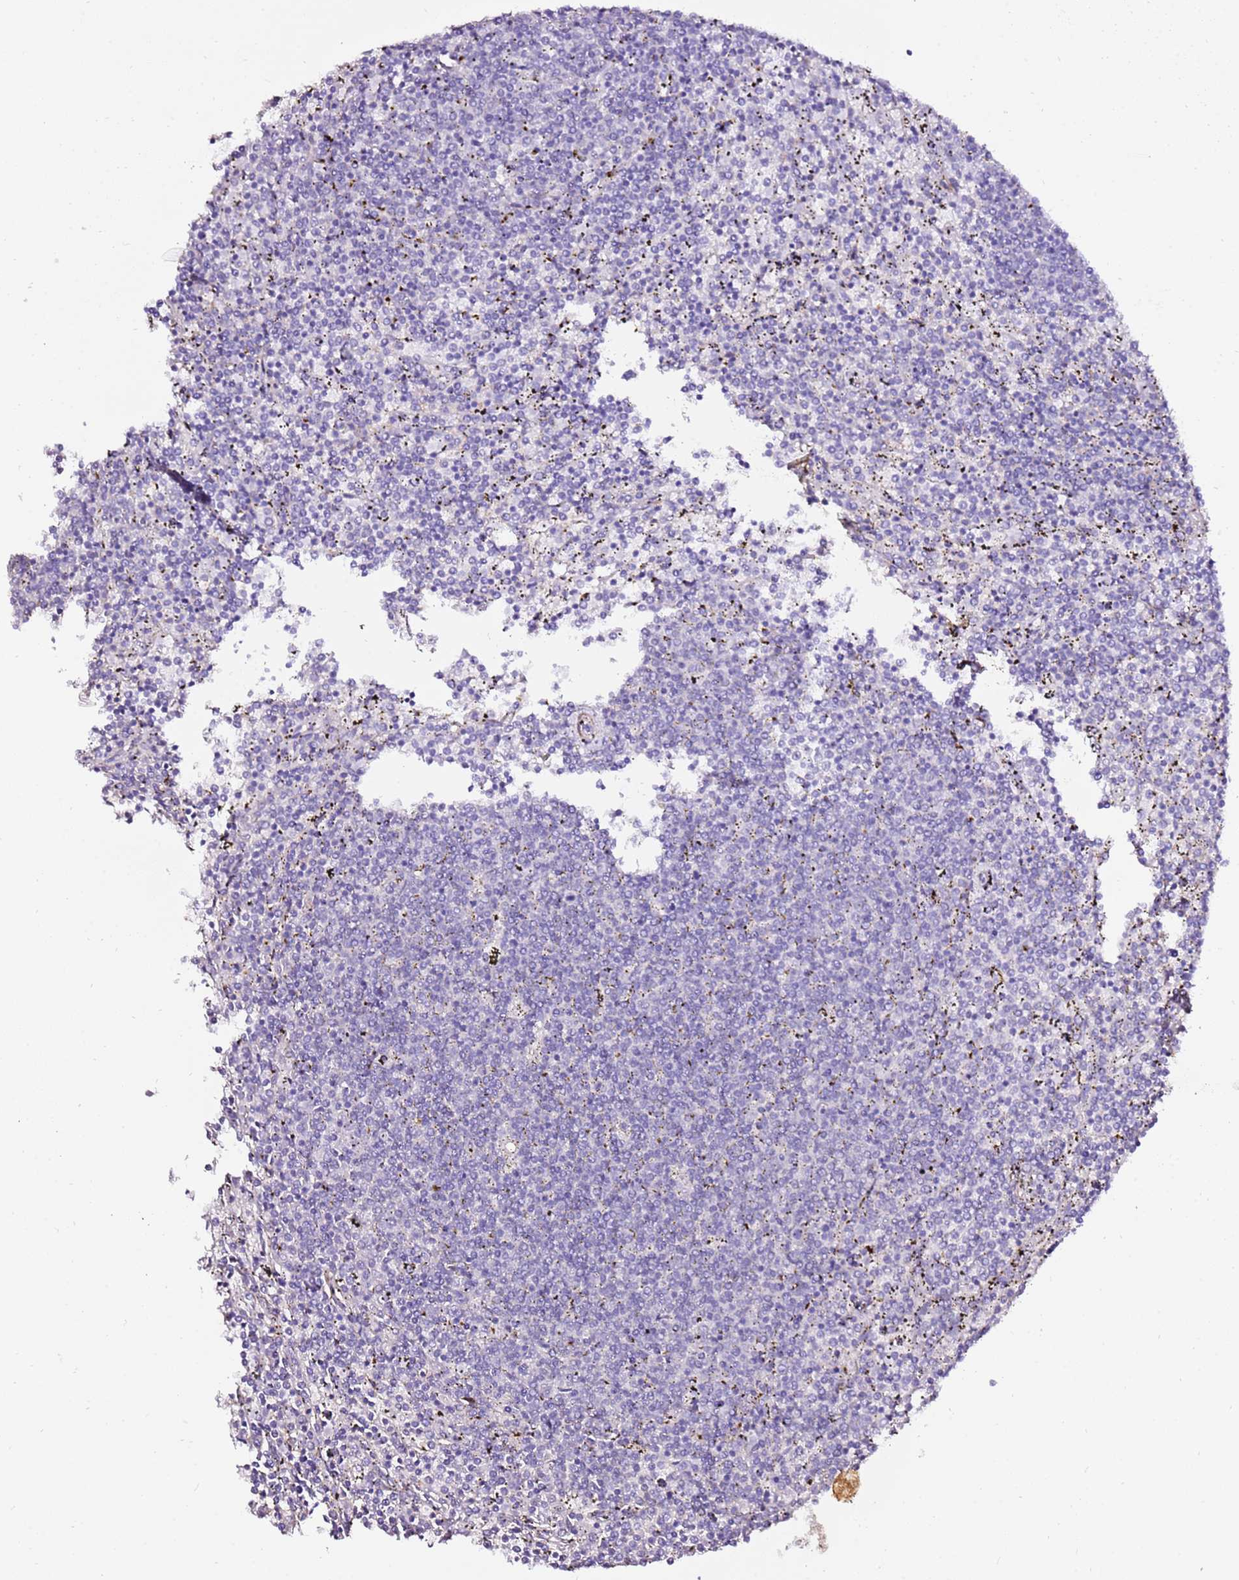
{"staining": {"intensity": "negative", "quantity": "none", "location": "none"}, "tissue": "lymphoma", "cell_type": "Tumor cells", "image_type": "cancer", "snomed": [{"axis": "morphology", "description": "Malignant lymphoma, non-Hodgkin's type, Low grade"}, {"axis": "topography", "description": "Spleen"}], "caption": "Photomicrograph shows no protein expression in tumor cells of low-grade malignant lymphoma, non-Hodgkin's type tissue.", "gene": "ART5", "patient": {"sex": "female", "age": 50}}